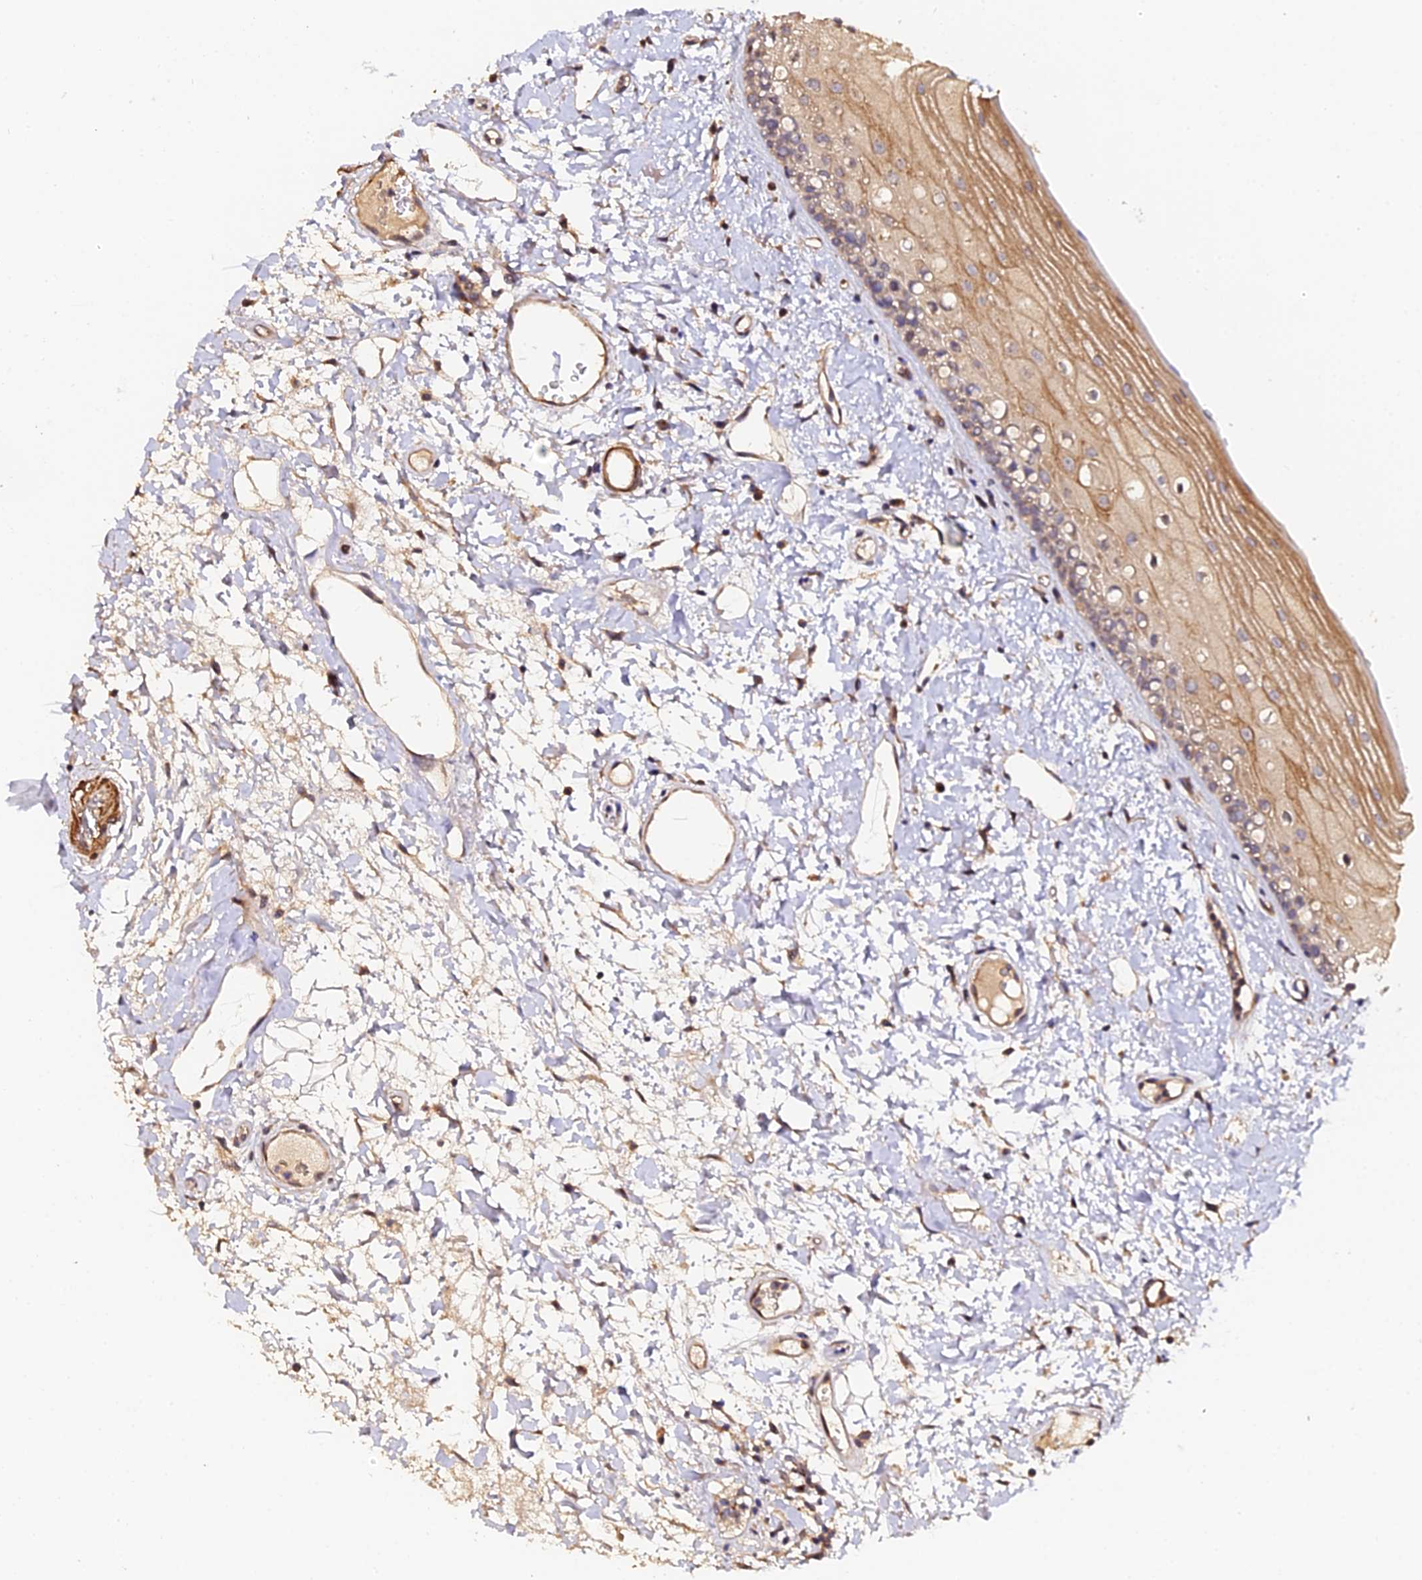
{"staining": {"intensity": "moderate", "quantity": "25%-75%", "location": "cytoplasmic/membranous"}, "tissue": "oral mucosa", "cell_type": "Squamous epithelial cells", "image_type": "normal", "snomed": [{"axis": "morphology", "description": "Normal tissue, NOS"}, {"axis": "topography", "description": "Oral tissue"}], "caption": "Immunohistochemistry (IHC) of benign oral mucosa shows medium levels of moderate cytoplasmic/membranous positivity in approximately 25%-75% of squamous epithelial cells.", "gene": "TDO2", "patient": {"sex": "female", "age": 76}}